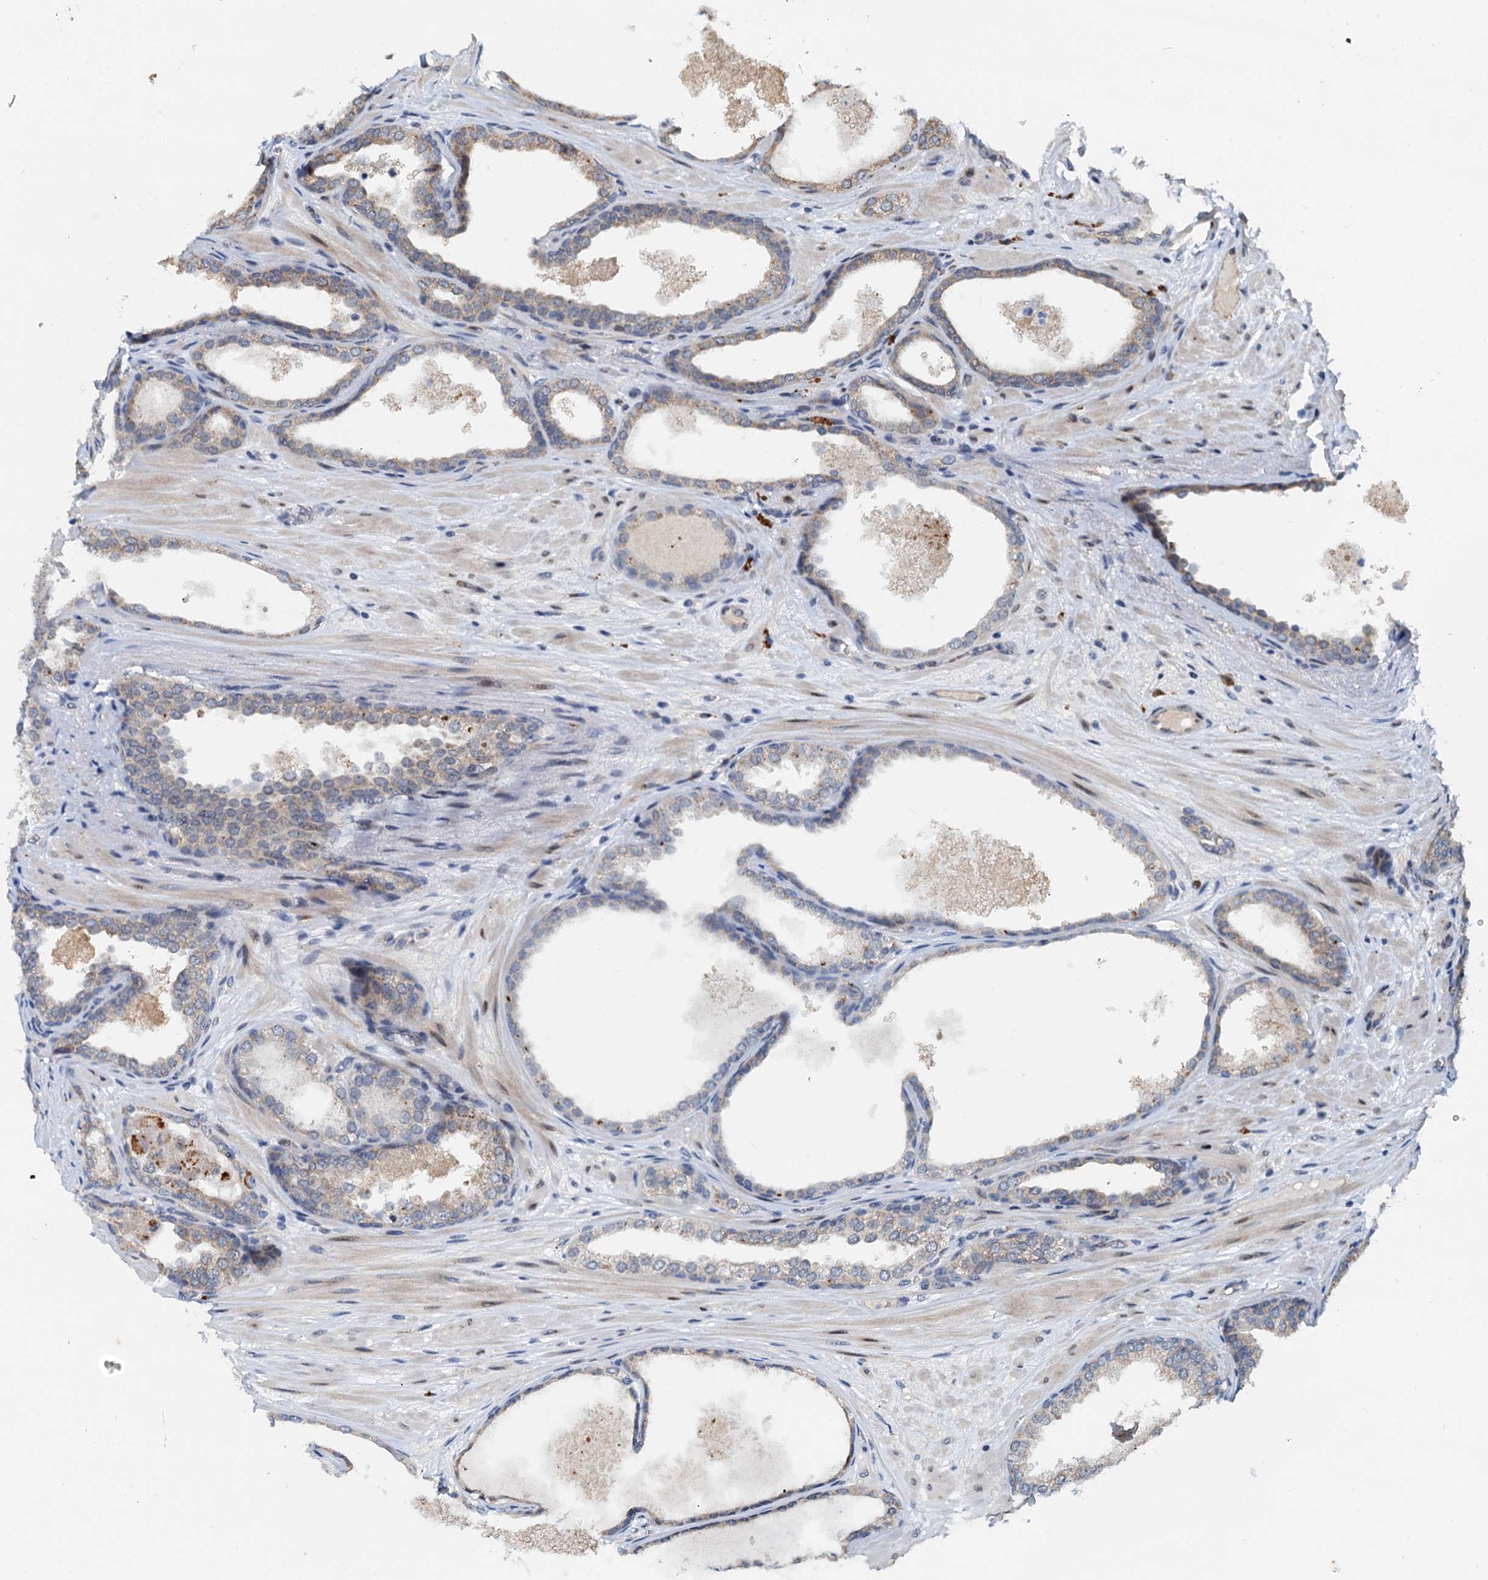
{"staining": {"intensity": "weak", "quantity": "25%-75%", "location": "cytoplasmic/membranous"}, "tissue": "prostate cancer", "cell_type": "Tumor cells", "image_type": "cancer", "snomed": [{"axis": "morphology", "description": "Adenocarcinoma, High grade"}, {"axis": "topography", "description": "Prostate"}], "caption": "Human prostate cancer stained for a protein (brown) reveals weak cytoplasmic/membranous positive expression in approximately 25%-75% of tumor cells.", "gene": "DNAJC21", "patient": {"sex": "male", "age": 59}}